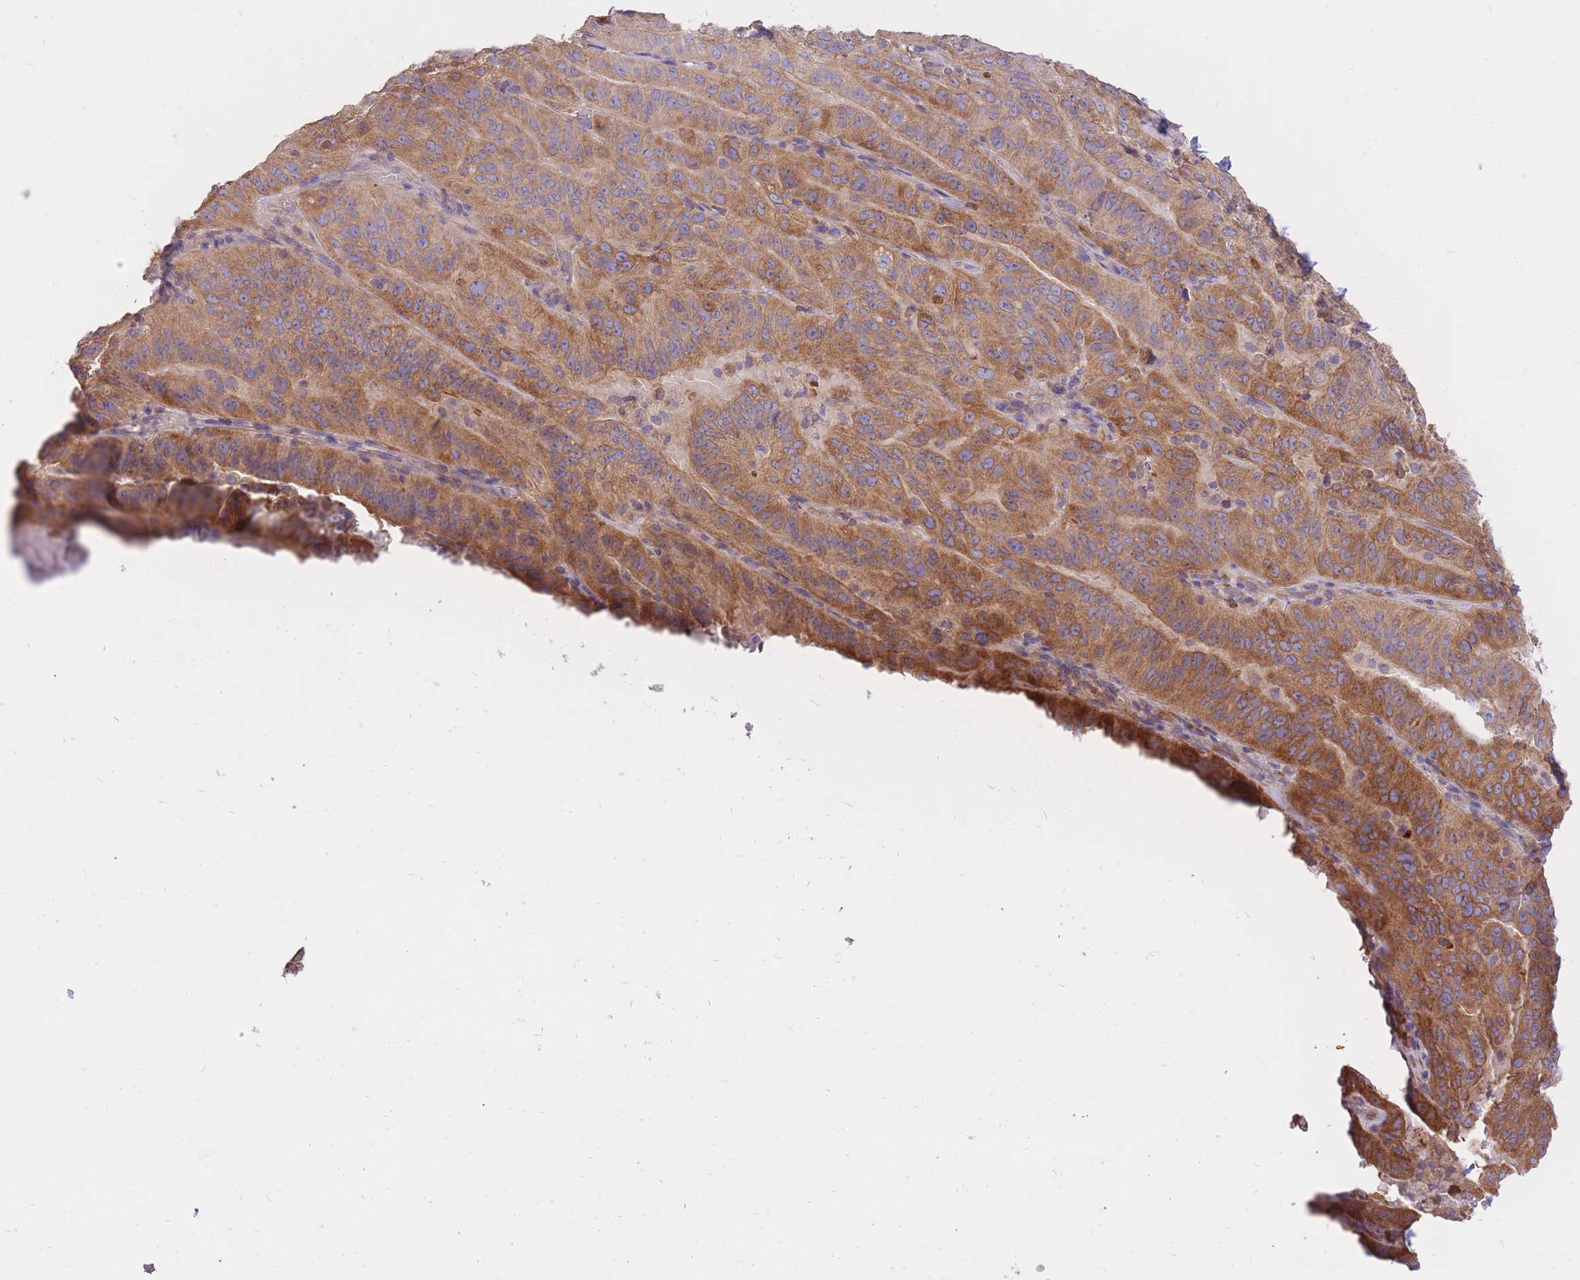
{"staining": {"intensity": "moderate", "quantity": ">75%", "location": "cytoplasmic/membranous"}, "tissue": "pancreatic cancer", "cell_type": "Tumor cells", "image_type": "cancer", "snomed": [{"axis": "morphology", "description": "Adenocarcinoma, NOS"}, {"axis": "topography", "description": "Pancreas"}], "caption": "Immunohistochemical staining of pancreatic cancer (adenocarcinoma) shows medium levels of moderate cytoplasmic/membranous positivity in approximately >75% of tumor cells.", "gene": "GBP7", "patient": {"sex": "male", "age": 63}}